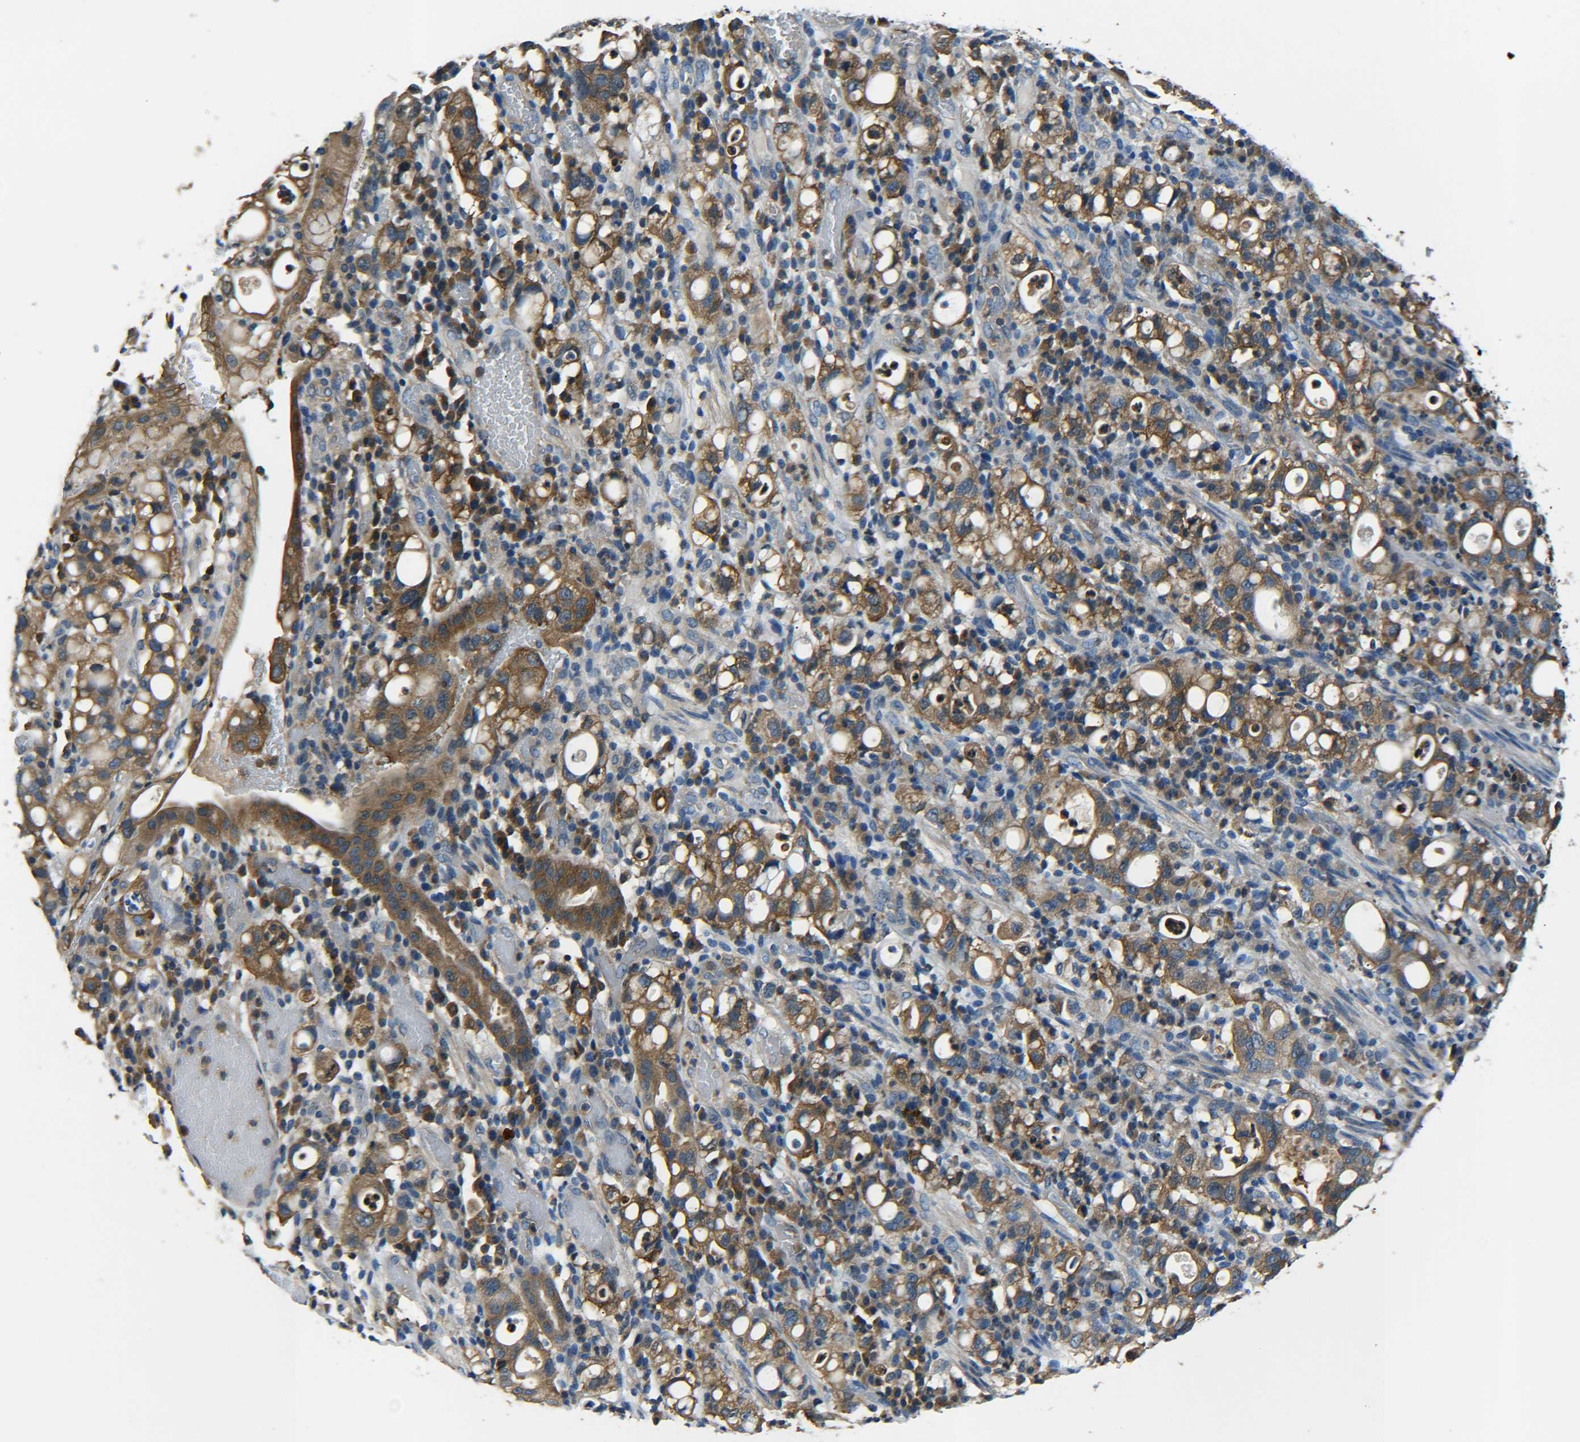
{"staining": {"intensity": "moderate", "quantity": ">75%", "location": "cytoplasmic/membranous"}, "tissue": "stomach cancer", "cell_type": "Tumor cells", "image_type": "cancer", "snomed": [{"axis": "morphology", "description": "Adenocarcinoma, NOS"}, {"axis": "topography", "description": "Stomach"}], "caption": "Tumor cells show medium levels of moderate cytoplasmic/membranous staining in about >75% of cells in stomach adenocarcinoma. The protein is shown in brown color, while the nuclei are stained blue.", "gene": "PREB", "patient": {"sex": "female", "age": 75}}